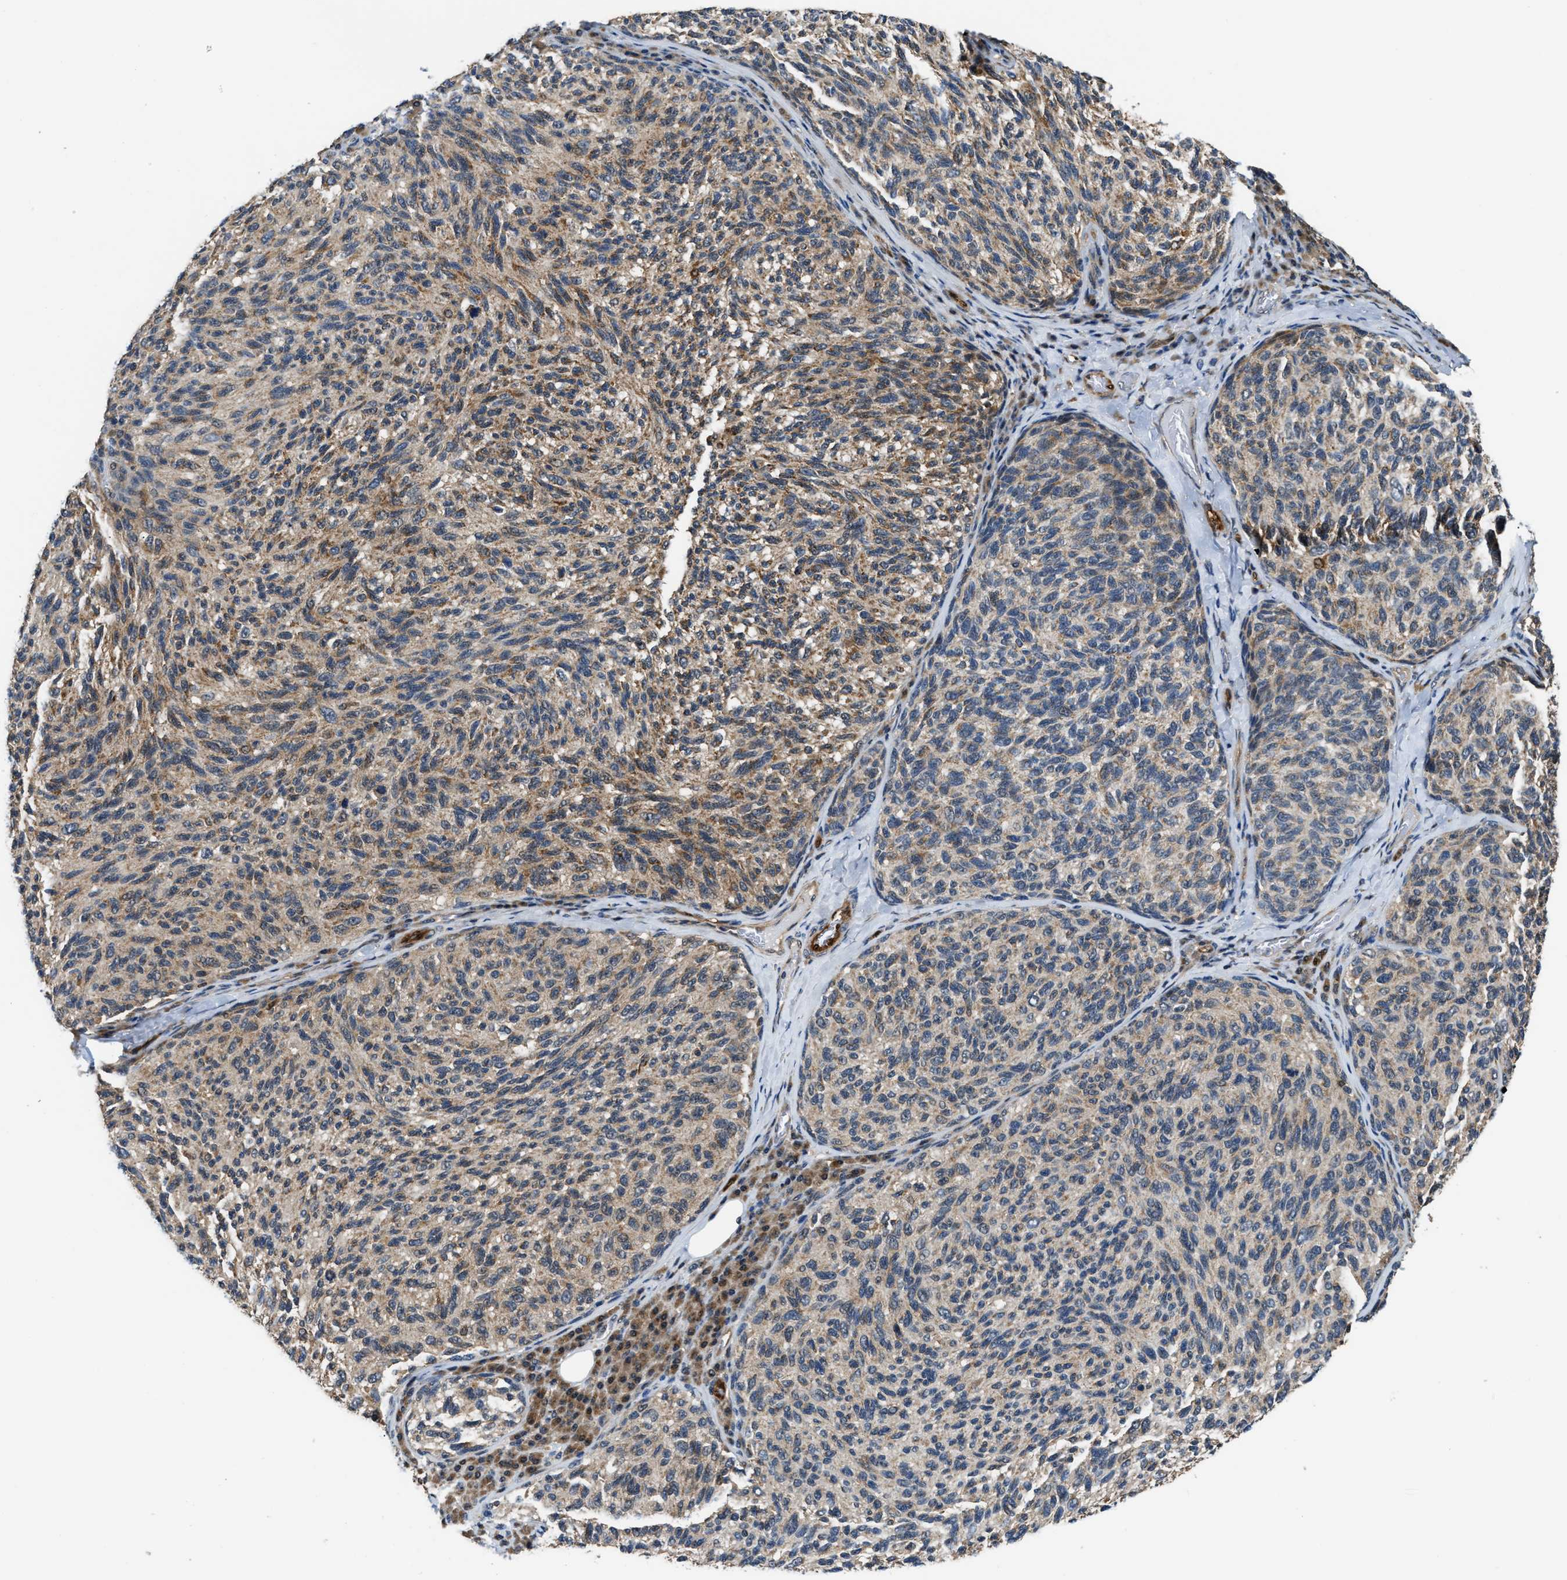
{"staining": {"intensity": "weak", "quantity": ">75%", "location": "cytoplasmic/membranous"}, "tissue": "melanoma", "cell_type": "Tumor cells", "image_type": "cancer", "snomed": [{"axis": "morphology", "description": "Malignant melanoma, NOS"}, {"axis": "topography", "description": "Skin"}], "caption": "Melanoma was stained to show a protein in brown. There is low levels of weak cytoplasmic/membranous expression in about >75% of tumor cells. (brown staining indicates protein expression, while blue staining denotes nuclei).", "gene": "PPA1", "patient": {"sex": "female", "age": 73}}